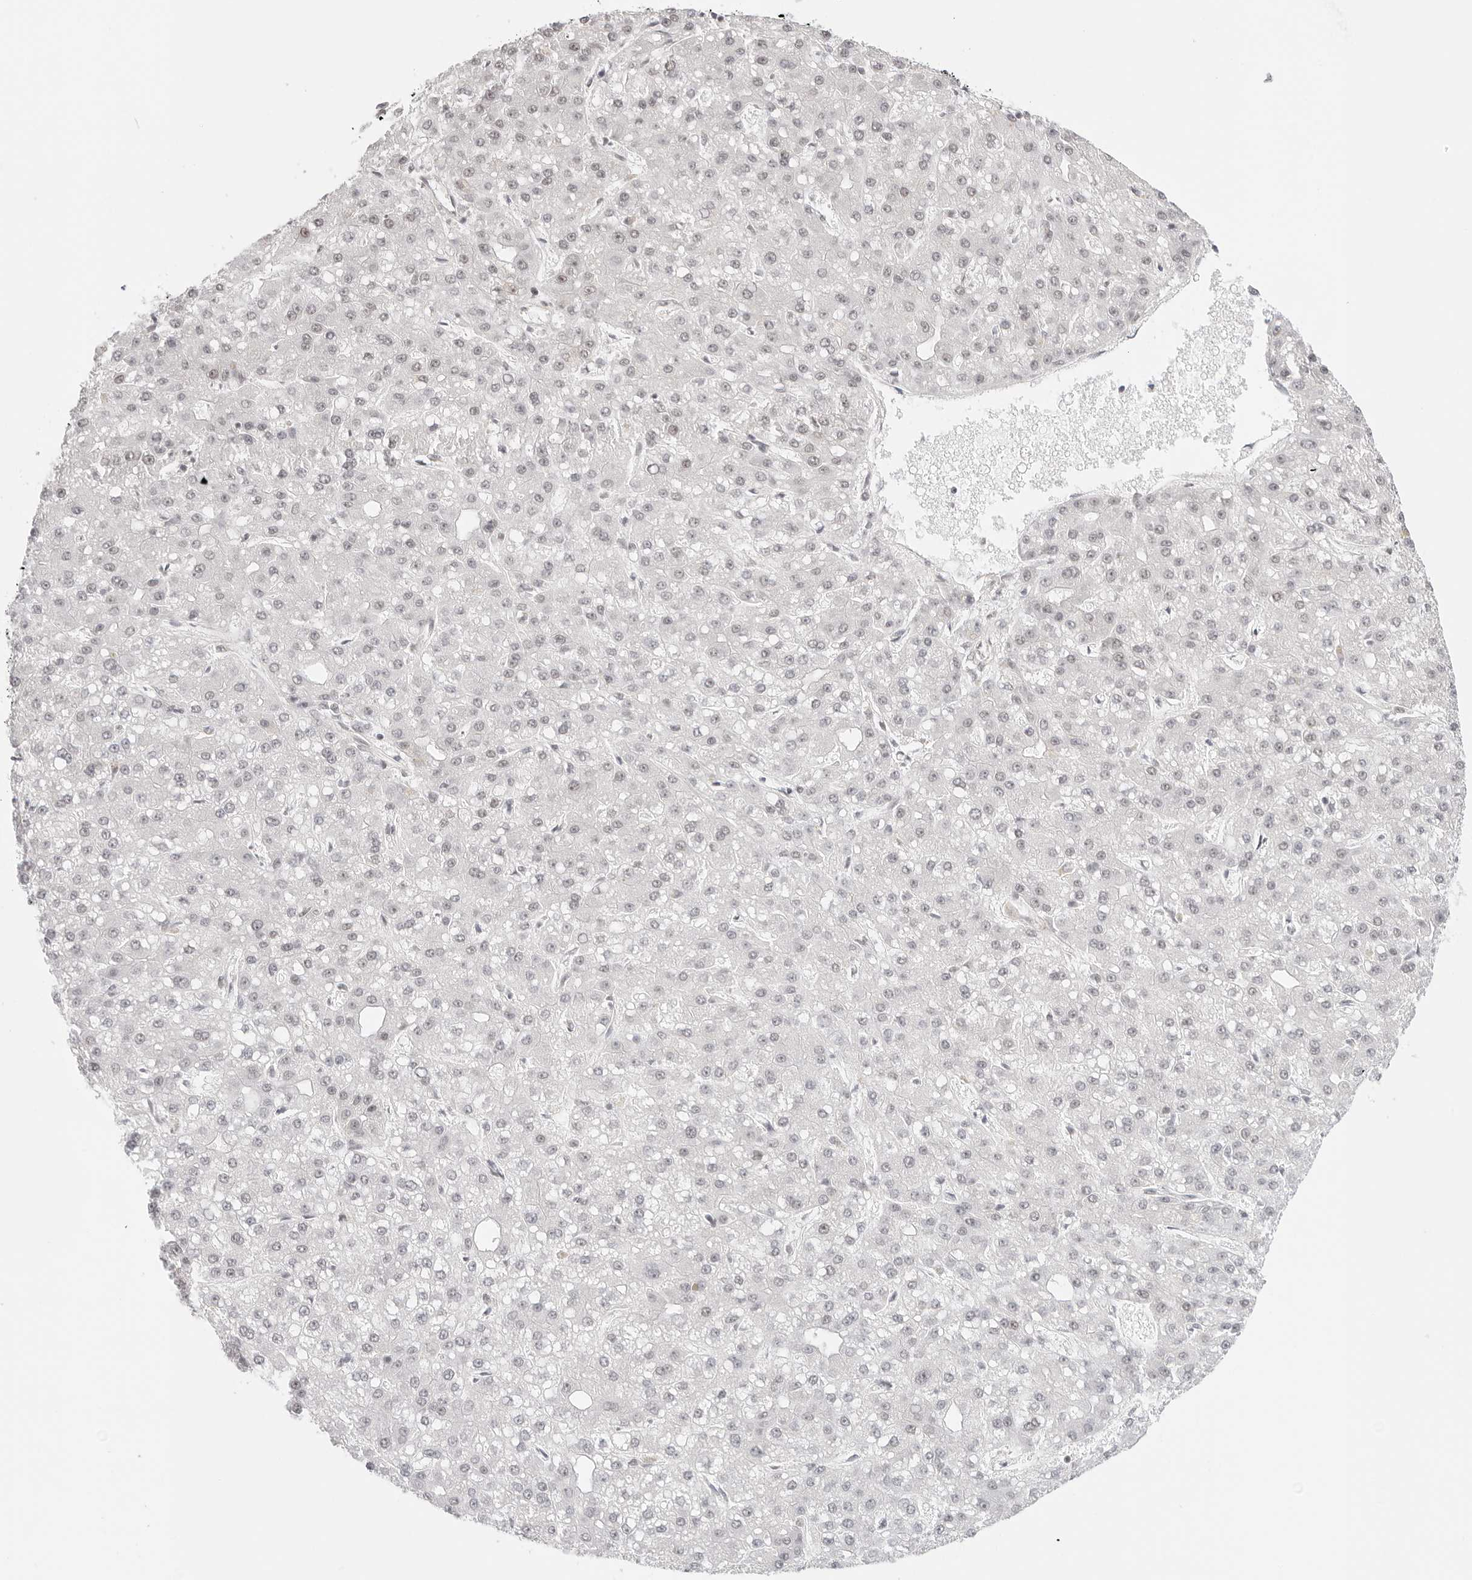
{"staining": {"intensity": "negative", "quantity": "none", "location": "none"}, "tissue": "liver cancer", "cell_type": "Tumor cells", "image_type": "cancer", "snomed": [{"axis": "morphology", "description": "Carcinoma, Hepatocellular, NOS"}, {"axis": "topography", "description": "Liver"}], "caption": "The histopathology image exhibits no significant expression in tumor cells of liver cancer (hepatocellular carcinoma). (DAB (3,3'-diaminobenzidine) immunohistochemistry with hematoxylin counter stain).", "gene": "TCIM", "patient": {"sex": "male", "age": 67}}